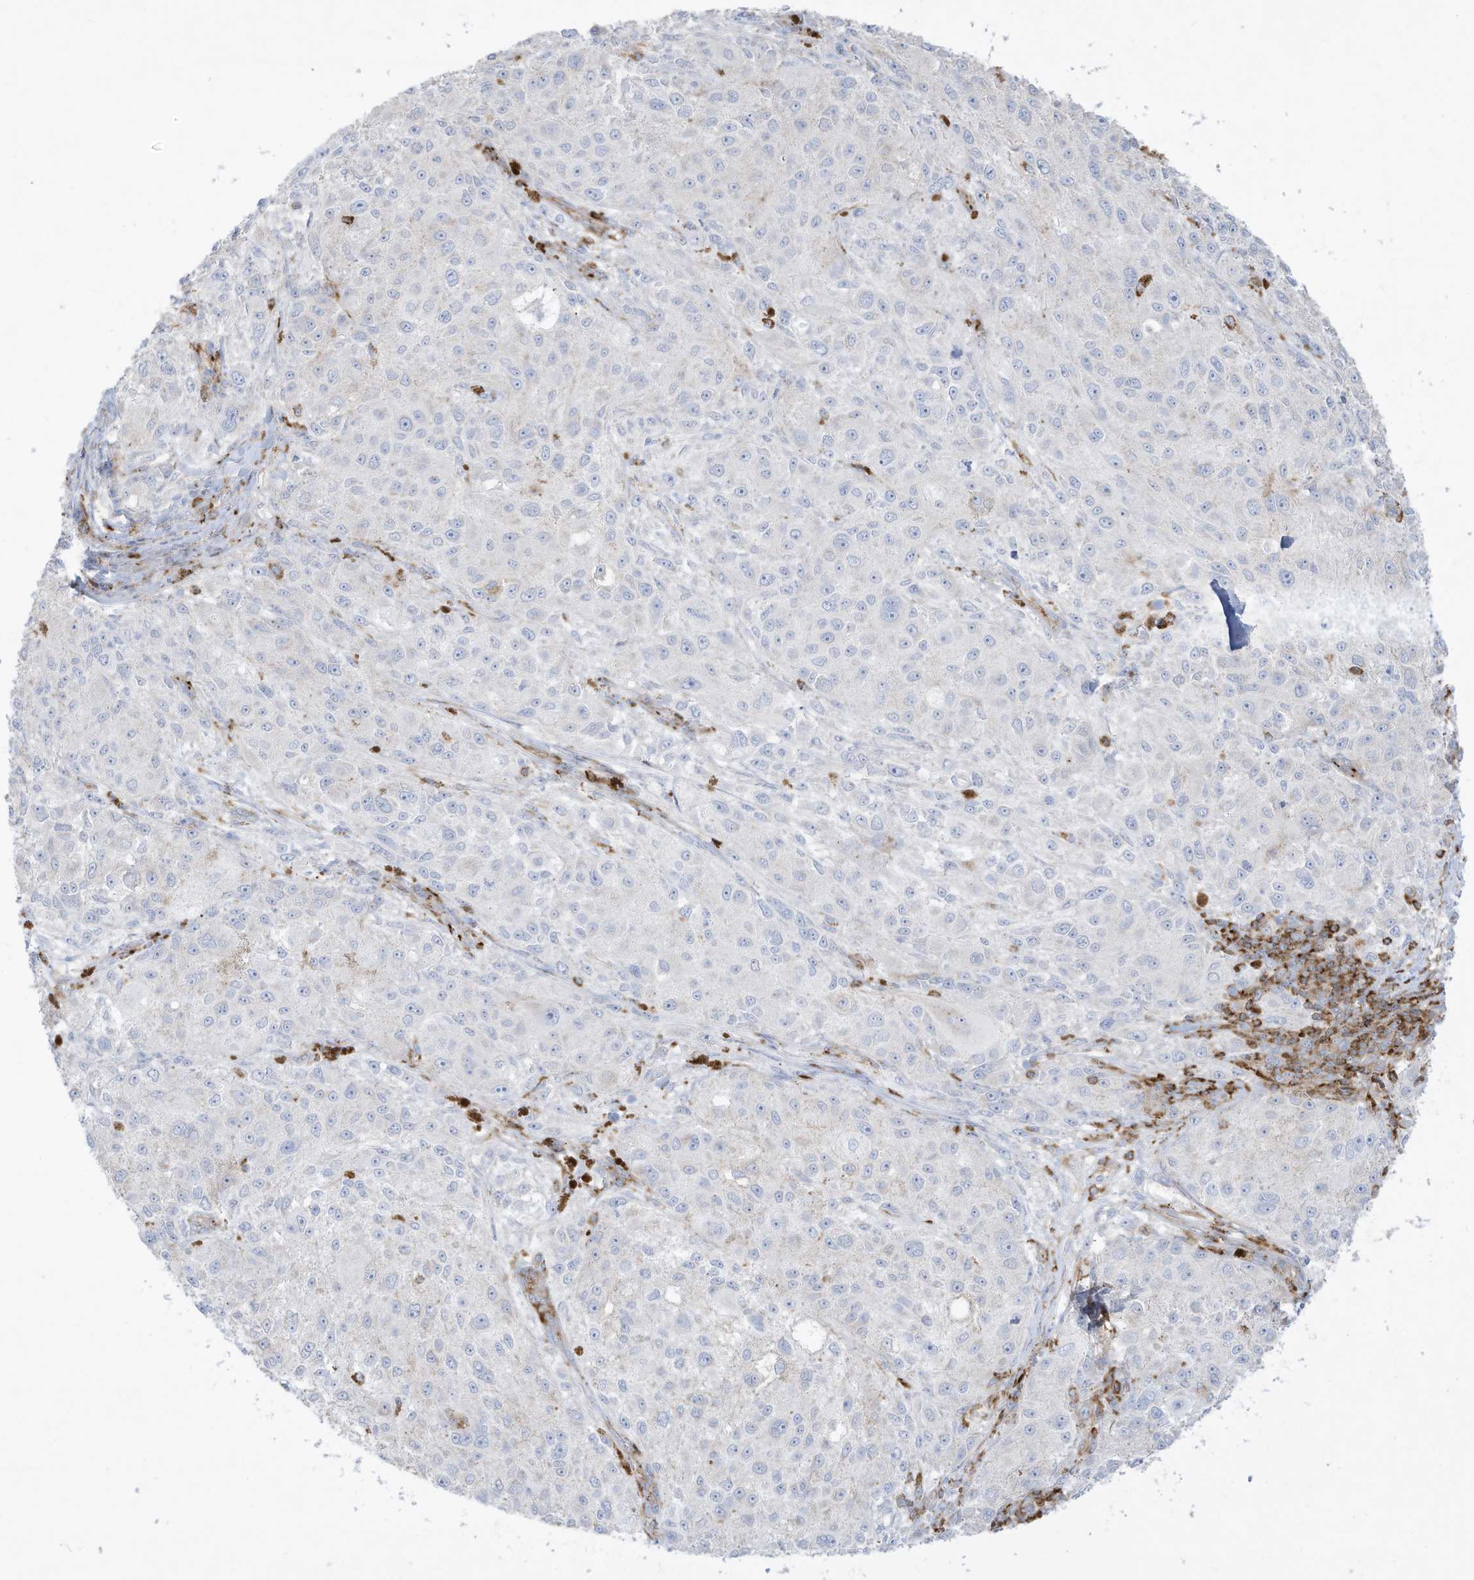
{"staining": {"intensity": "negative", "quantity": "none", "location": "none"}, "tissue": "melanoma", "cell_type": "Tumor cells", "image_type": "cancer", "snomed": [{"axis": "morphology", "description": "Necrosis, NOS"}, {"axis": "morphology", "description": "Malignant melanoma, NOS"}, {"axis": "topography", "description": "Skin"}], "caption": "This is an IHC photomicrograph of human malignant melanoma. There is no positivity in tumor cells.", "gene": "THNSL2", "patient": {"sex": "female", "age": 87}}